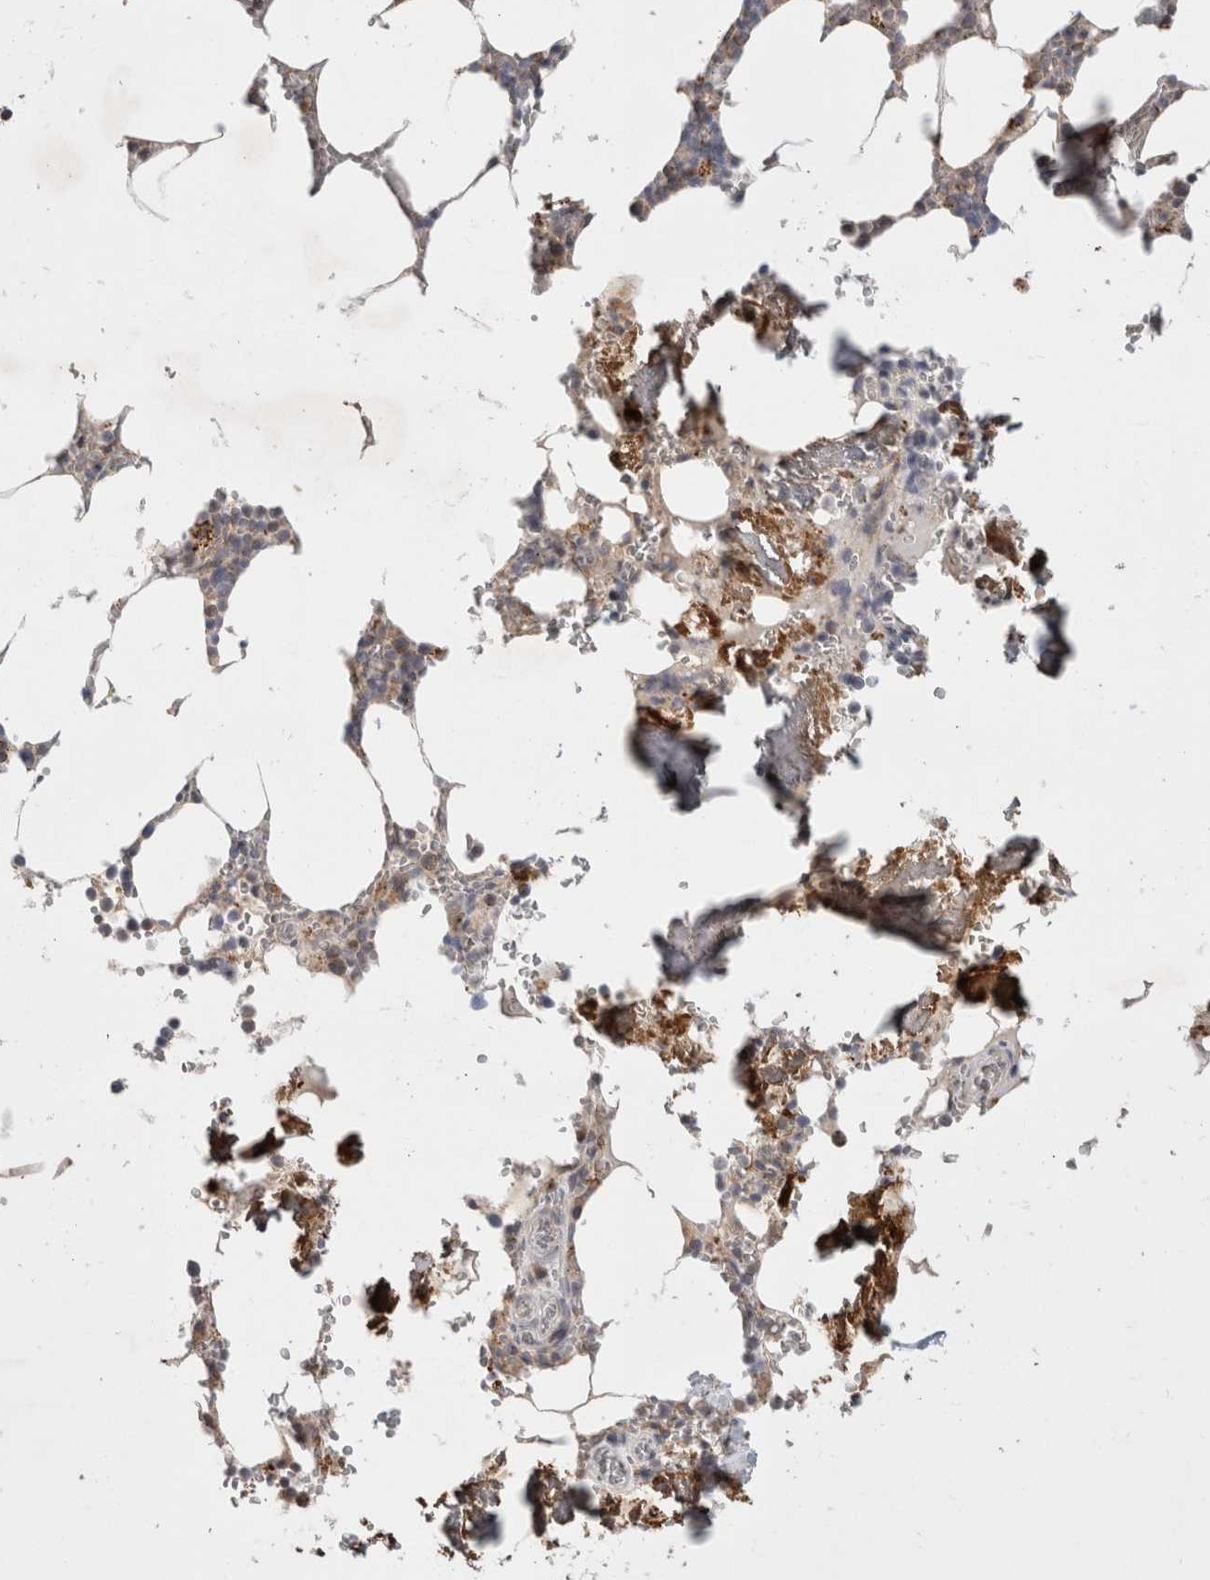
{"staining": {"intensity": "moderate", "quantity": "25%-75%", "location": "cytoplasmic/membranous"}, "tissue": "bone marrow", "cell_type": "Hematopoietic cells", "image_type": "normal", "snomed": [{"axis": "morphology", "description": "Normal tissue, NOS"}, {"axis": "topography", "description": "Bone marrow"}], "caption": "Unremarkable bone marrow was stained to show a protein in brown. There is medium levels of moderate cytoplasmic/membranous expression in approximately 25%-75% of hematopoietic cells. (DAB IHC, brown staining for protein, blue staining for nuclei).", "gene": "HROB", "patient": {"sex": "male", "age": 70}}